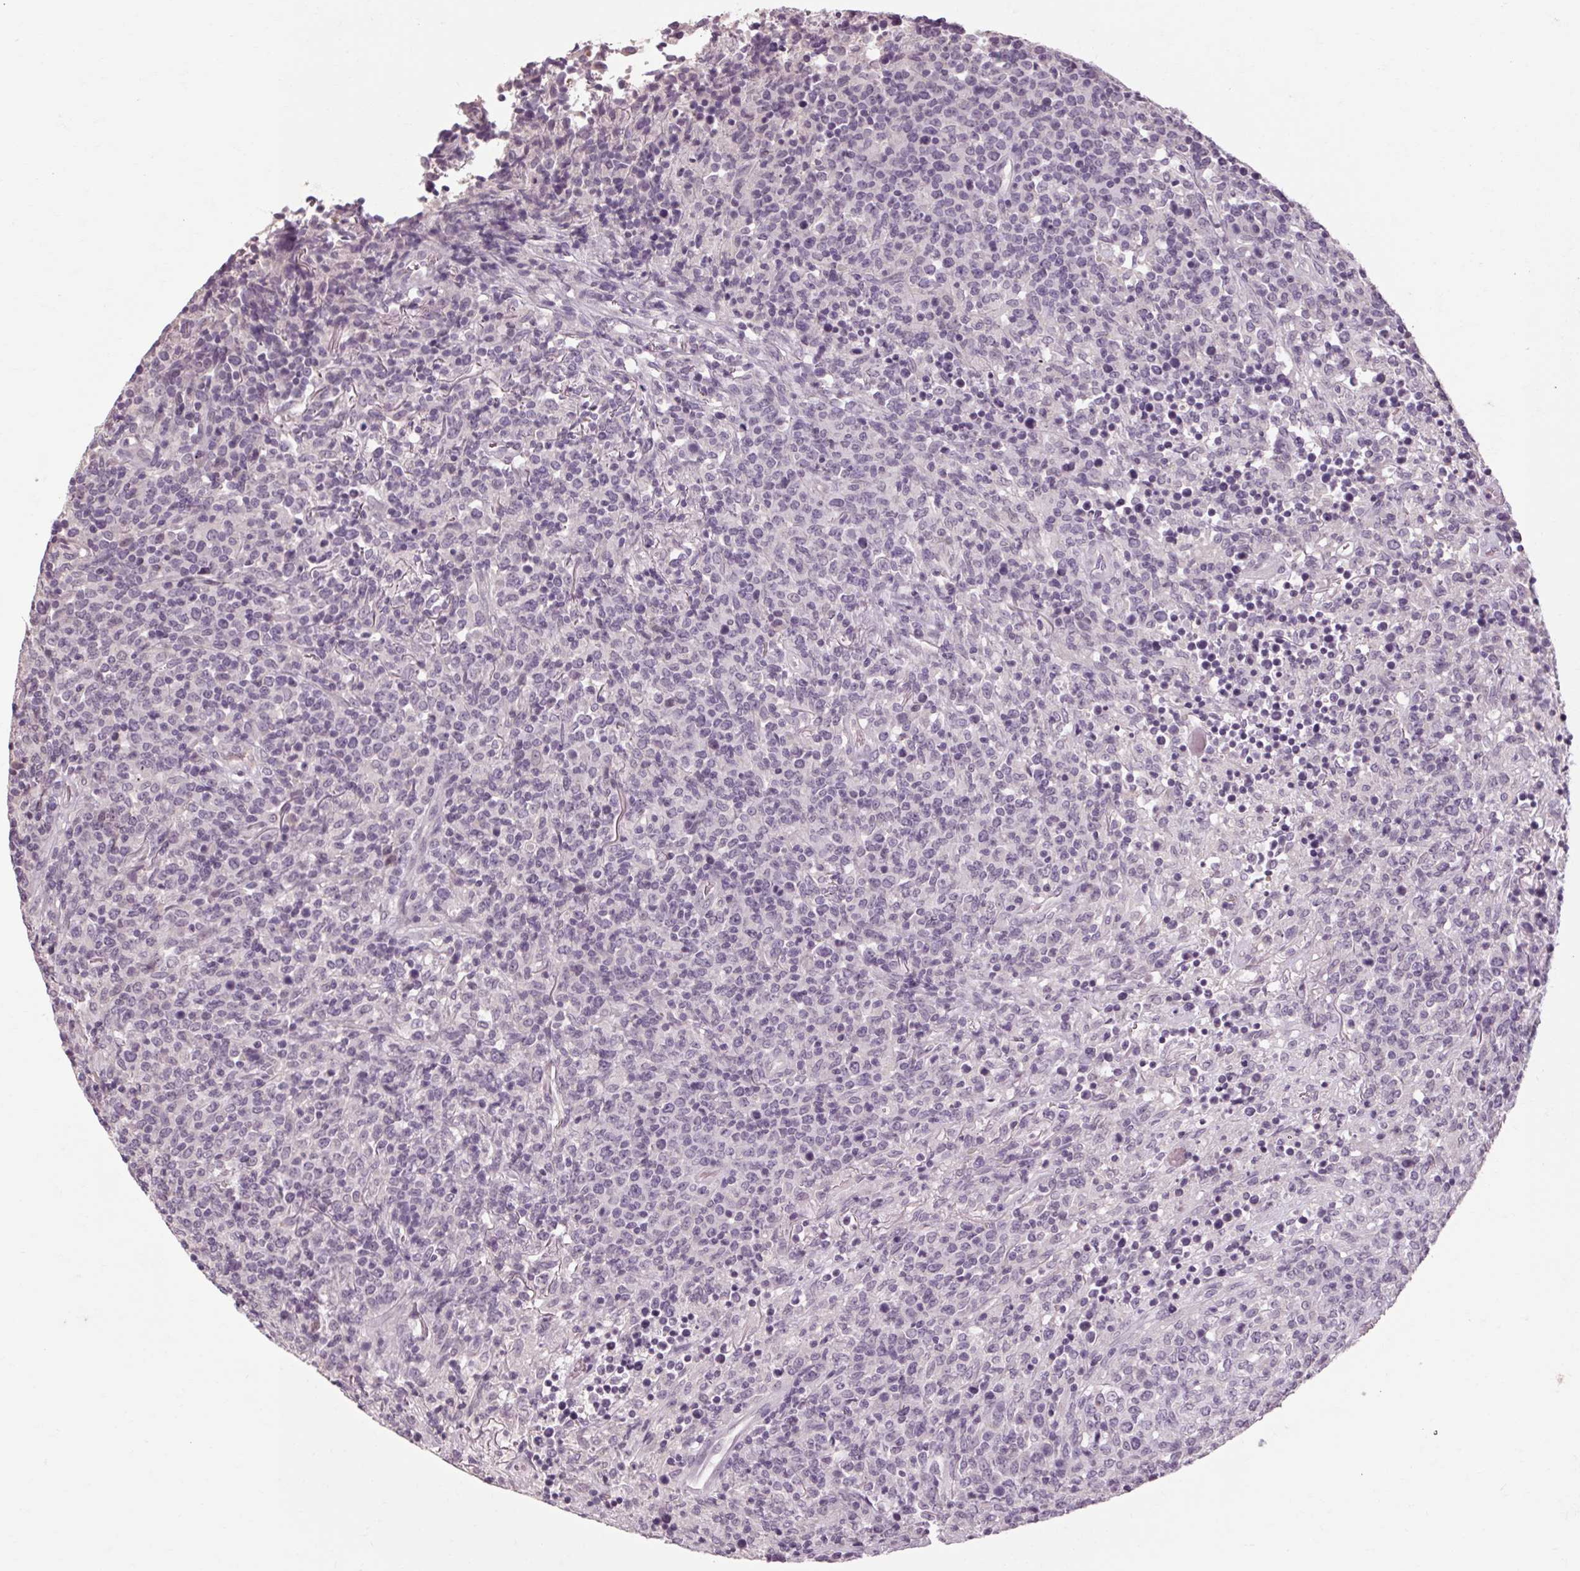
{"staining": {"intensity": "negative", "quantity": "none", "location": "none"}, "tissue": "lymphoma", "cell_type": "Tumor cells", "image_type": "cancer", "snomed": [{"axis": "morphology", "description": "Malignant lymphoma, non-Hodgkin's type, High grade"}, {"axis": "topography", "description": "Lung"}], "caption": "This is a image of immunohistochemistry (IHC) staining of lymphoma, which shows no positivity in tumor cells.", "gene": "POMC", "patient": {"sex": "male", "age": 79}}